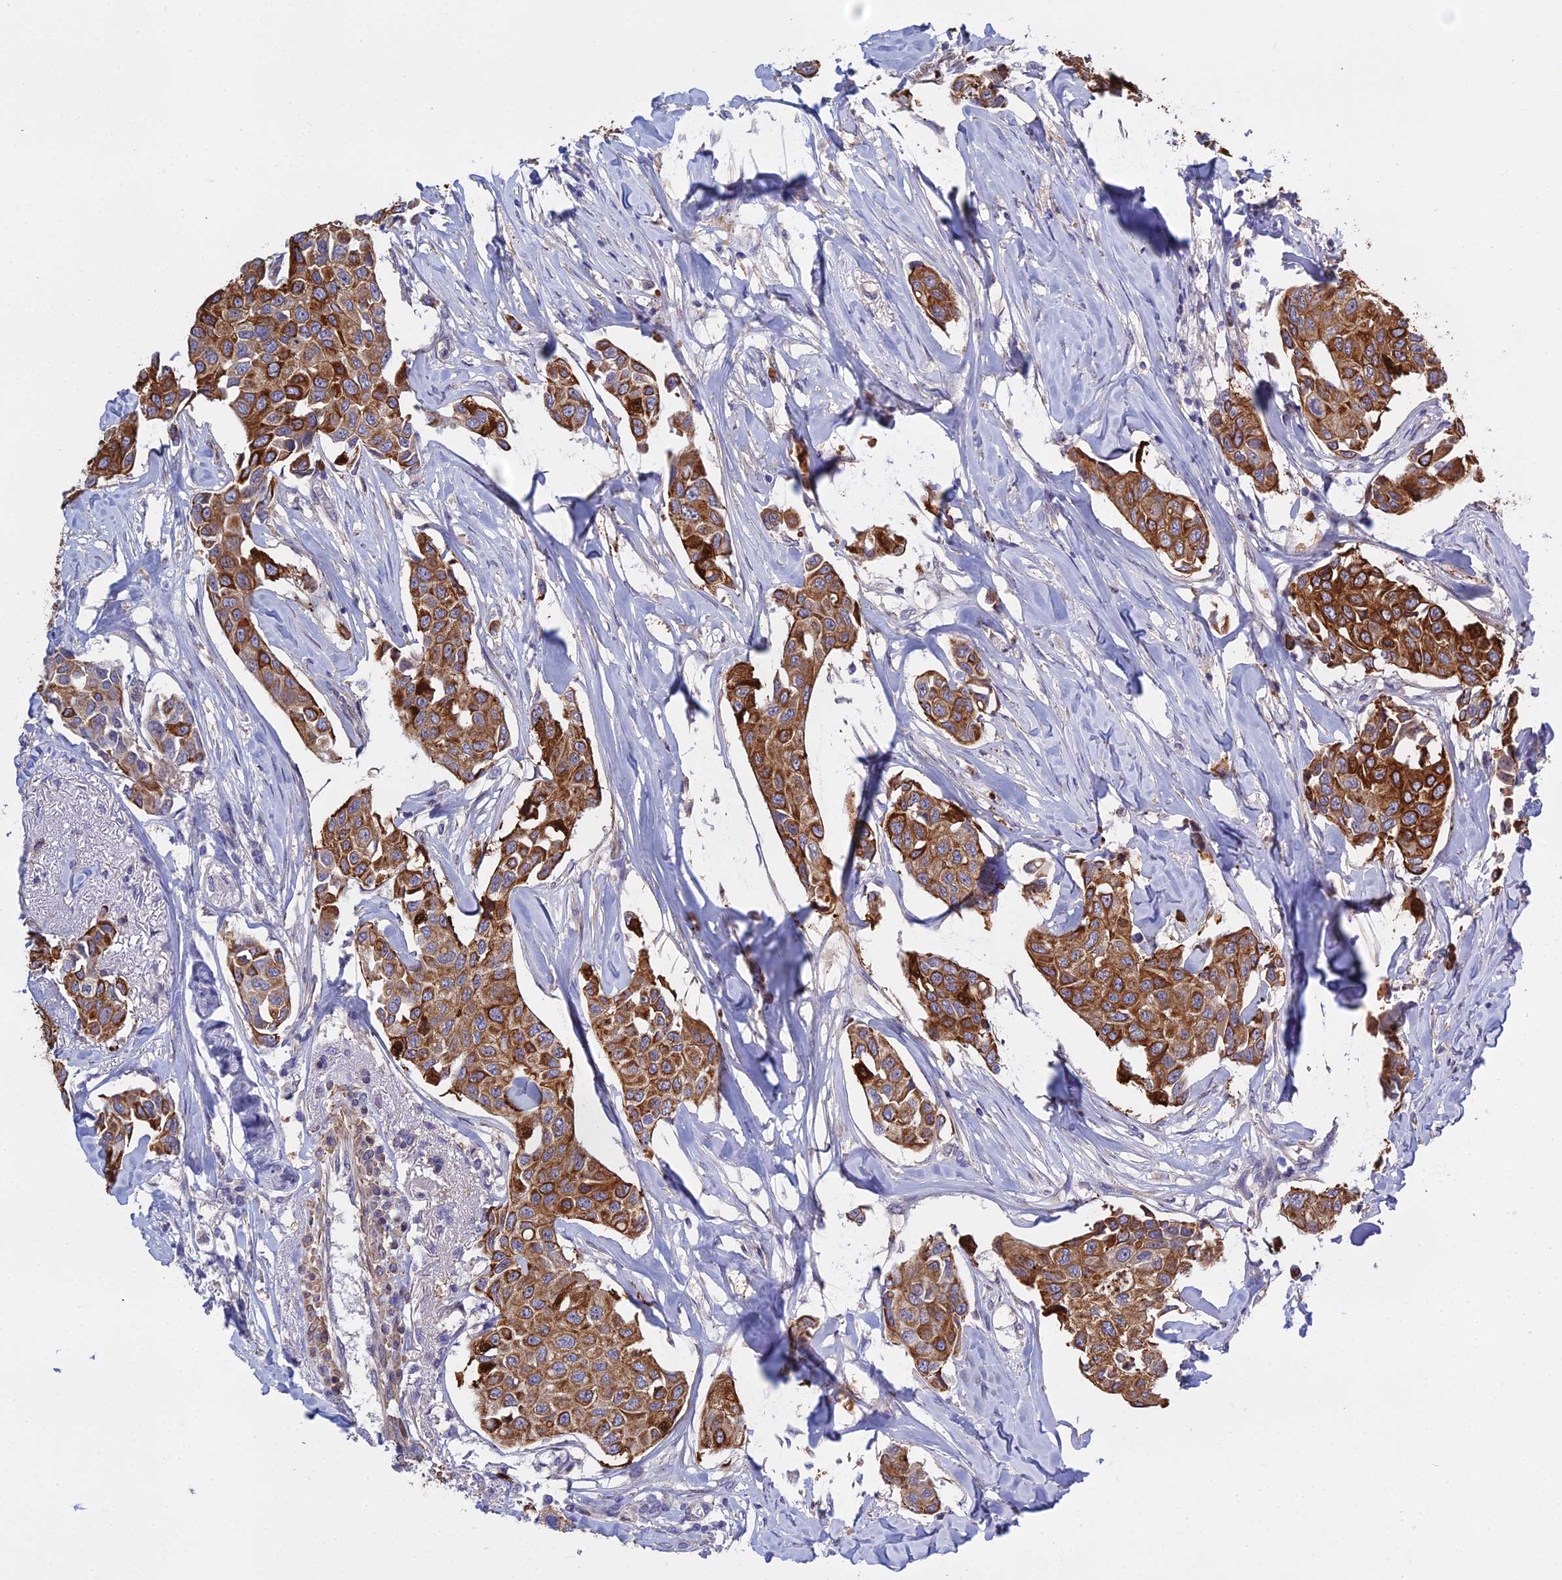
{"staining": {"intensity": "strong", "quantity": ">75%", "location": "cytoplasmic/membranous"}, "tissue": "breast cancer", "cell_type": "Tumor cells", "image_type": "cancer", "snomed": [{"axis": "morphology", "description": "Duct carcinoma"}, {"axis": "topography", "description": "Breast"}], "caption": "High-magnification brightfield microscopy of breast cancer (intraductal carcinoma) stained with DAB (brown) and counterstained with hematoxylin (blue). tumor cells exhibit strong cytoplasmic/membranous expression is seen in approximately>75% of cells.", "gene": "LZTS2", "patient": {"sex": "female", "age": 80}}